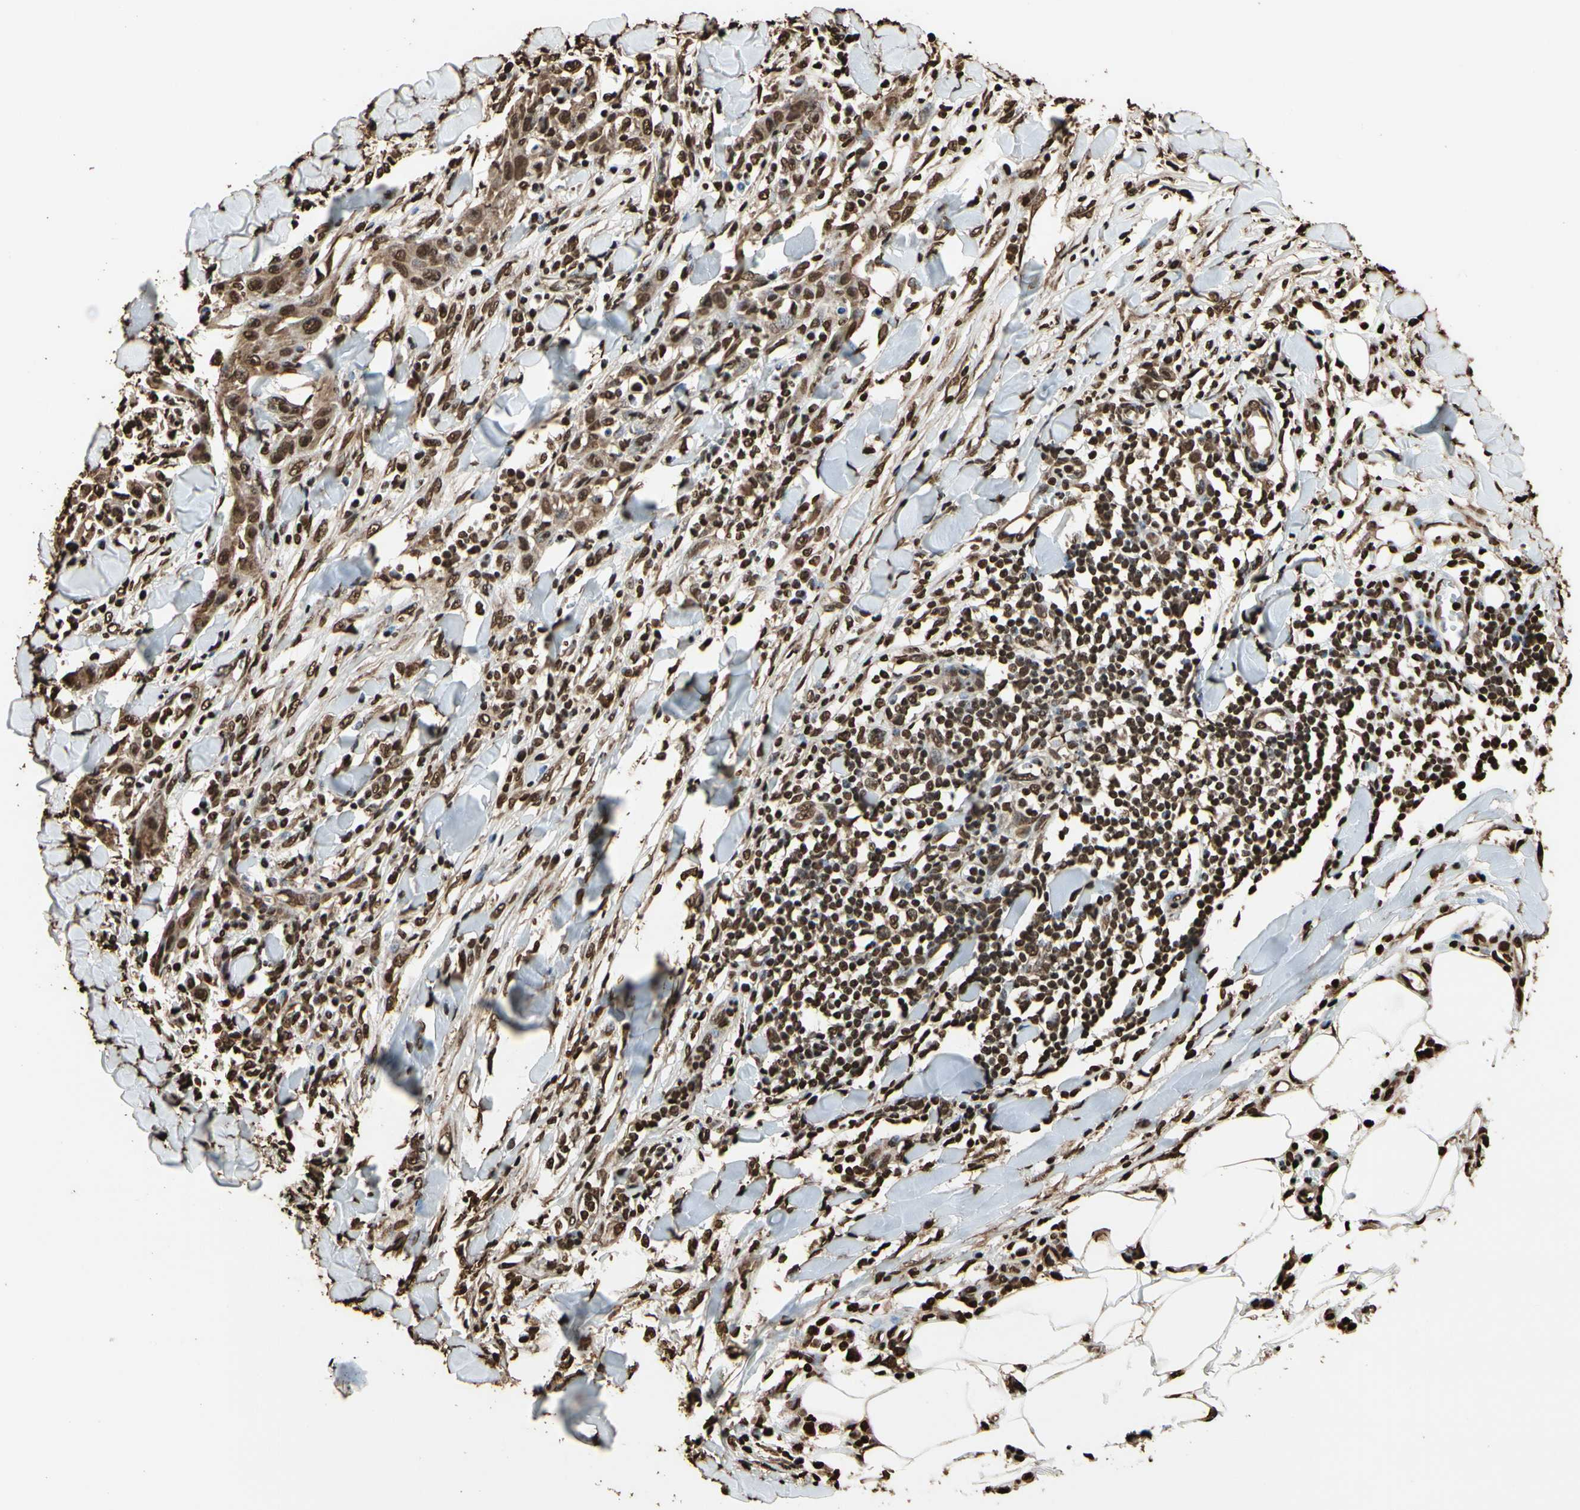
{"staining": {"intensity": "strong", "quantity": ">75%", "location": "cytoplasmic/membranous,nuclear"}, "tissue": "skin cancer", "cell_type": "Tumor cells", "image_type": "cancer", "snomed": [{"axis": "morphology", "description": "Squamous cell carcinoma, NOS"}, {"axis": "topography", "description": "Skin"}], "caption": "Tumor cells demonstrate high levels of strong cytoplasmic/membranous and nuclear staining in about >75% of cells in human skin squamous cell carcinoma.", "gene": "HNRNPK", "patient": {"sex": "male", "age": 24}}